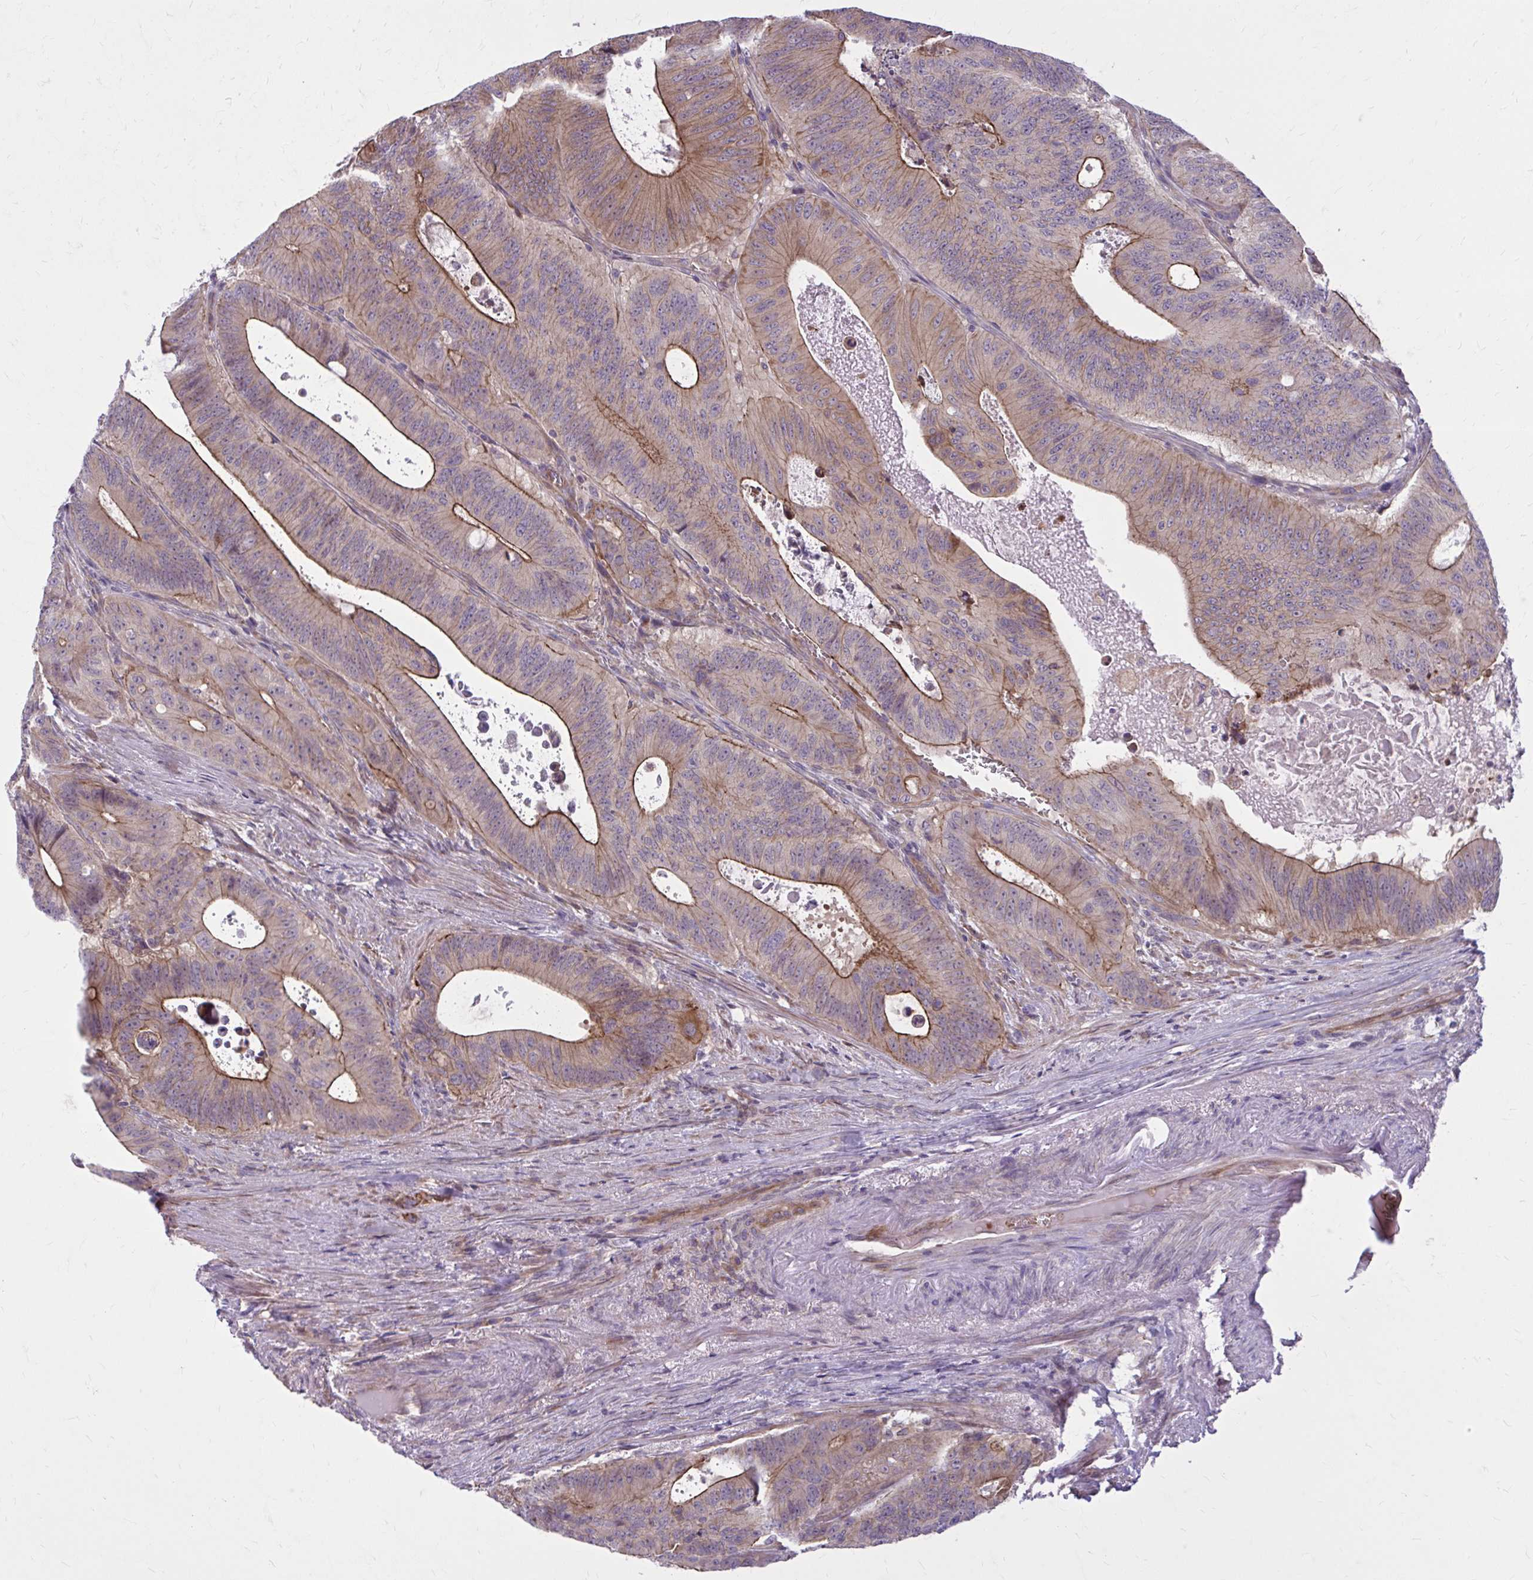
{"staining": {"intensity": "strong", "quantity": "25%-75%", "location": "cytoplasmic/membranous"}, "tissue": "colorectal cancer", "cell_type": "Tumor cells", "image_type": "cancer", "snomed": [{"axis": "morphology", "description": "Adenocarcinoma, NOS"}, {"axis": "topography", "description": "Colon"}], "caption": "IHC image of adenocarcinoma (colorectal) stained for a protein (brown), which exhibits high levels of strong cytoplasmic/membranous expression in approximately 25%-75% of tumor cells.", "gene": "SNF8", "patient": {"sex": "male", "age": 62}}